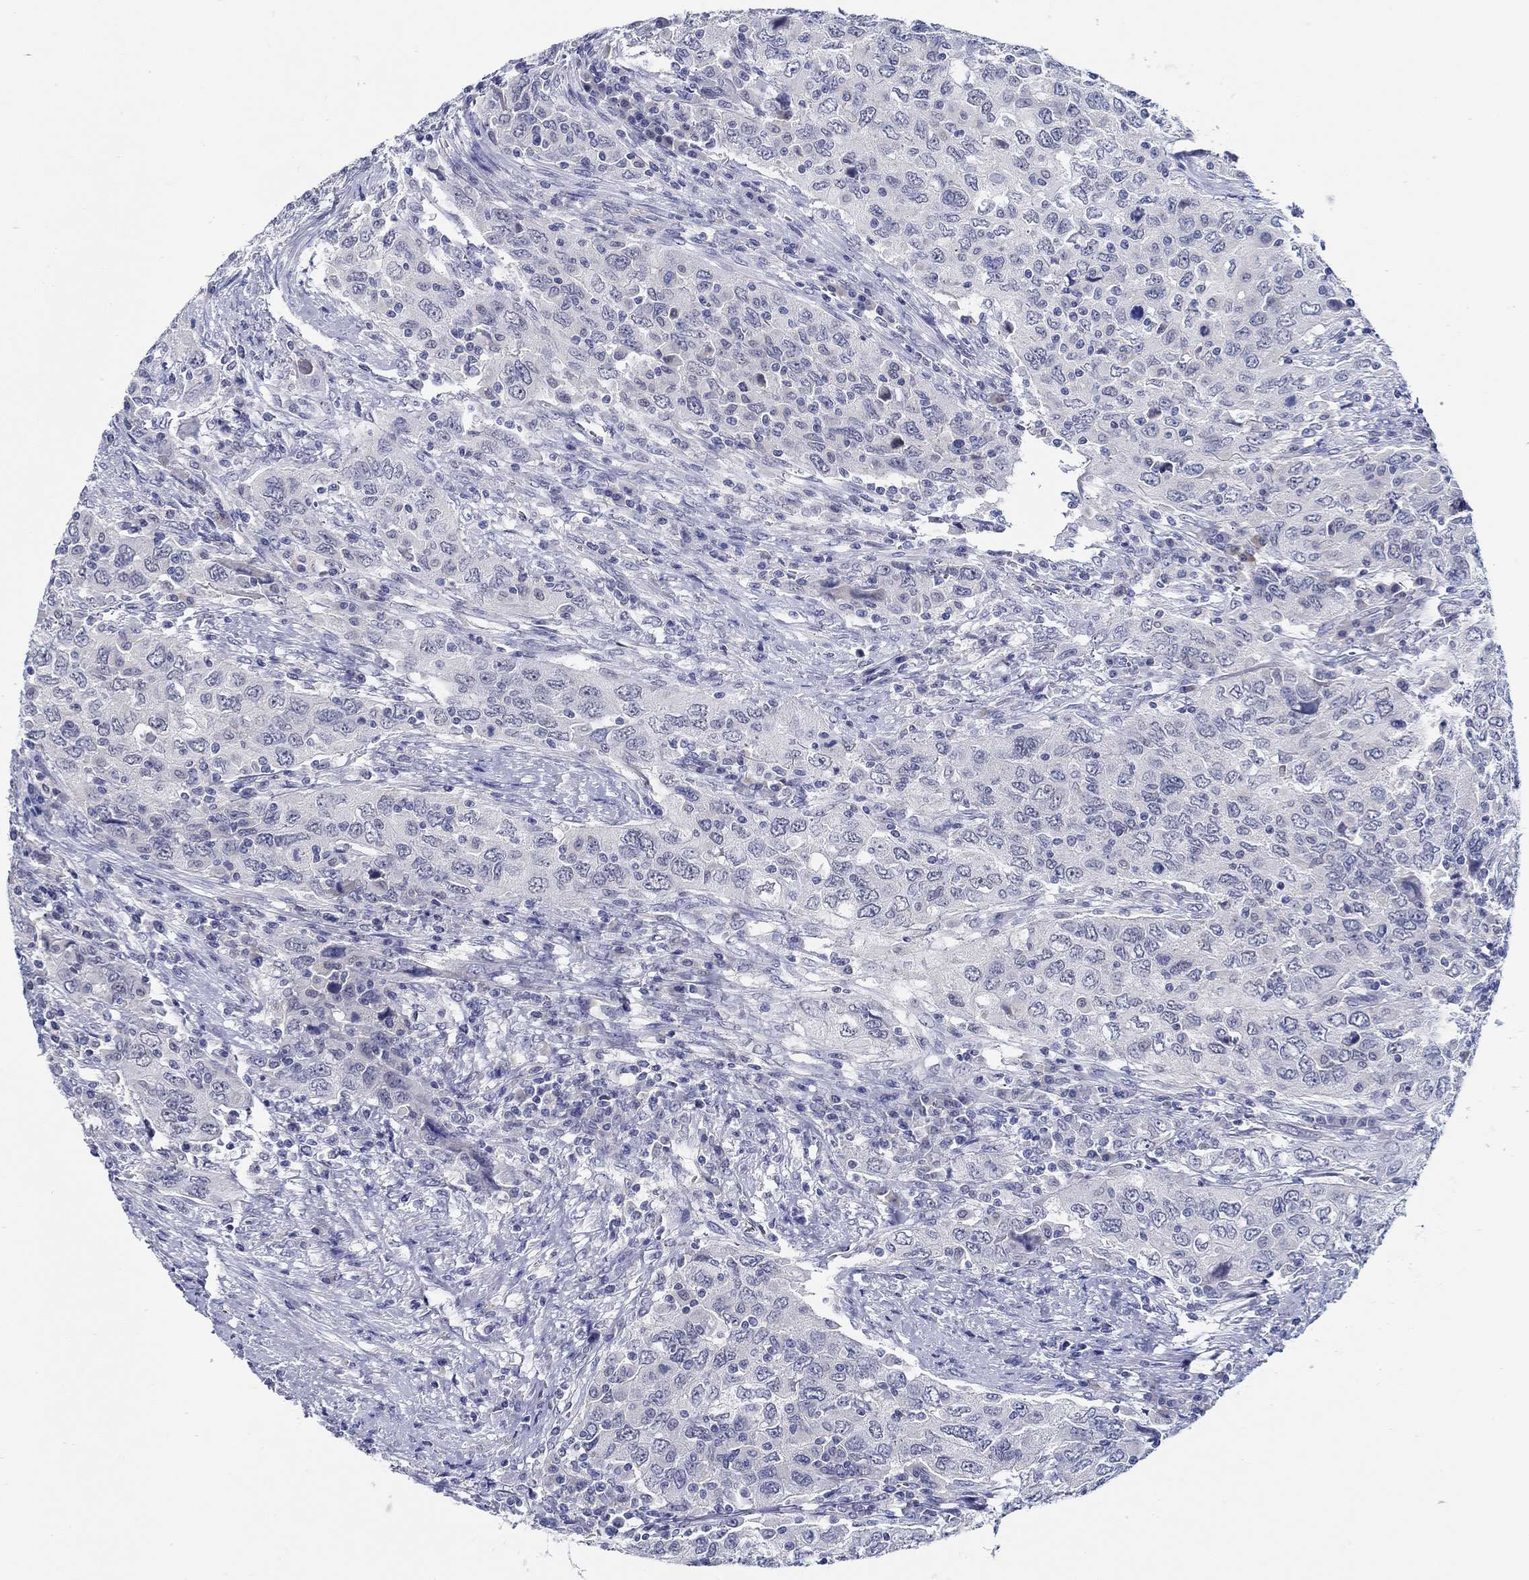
{"staining": {"intensity": "negative", "quantity": "none", "location": "none"}, "tissue": "urothelial cancer", "cell_type": "Tumor cells", "image_type": "cancer", "snomed": [{"axis": "morphology", "description": "Urothelial carcinoma, High grade"}, {"axis": "topography", "description": "Urinary bladder"}], "caption": "A histopathology image of human urothelial cancer is negative for staining in tumor cells. Nuclei are stained in blue.", "gene": "MC2R", "patient": {"sex": "male", "age": 76}}